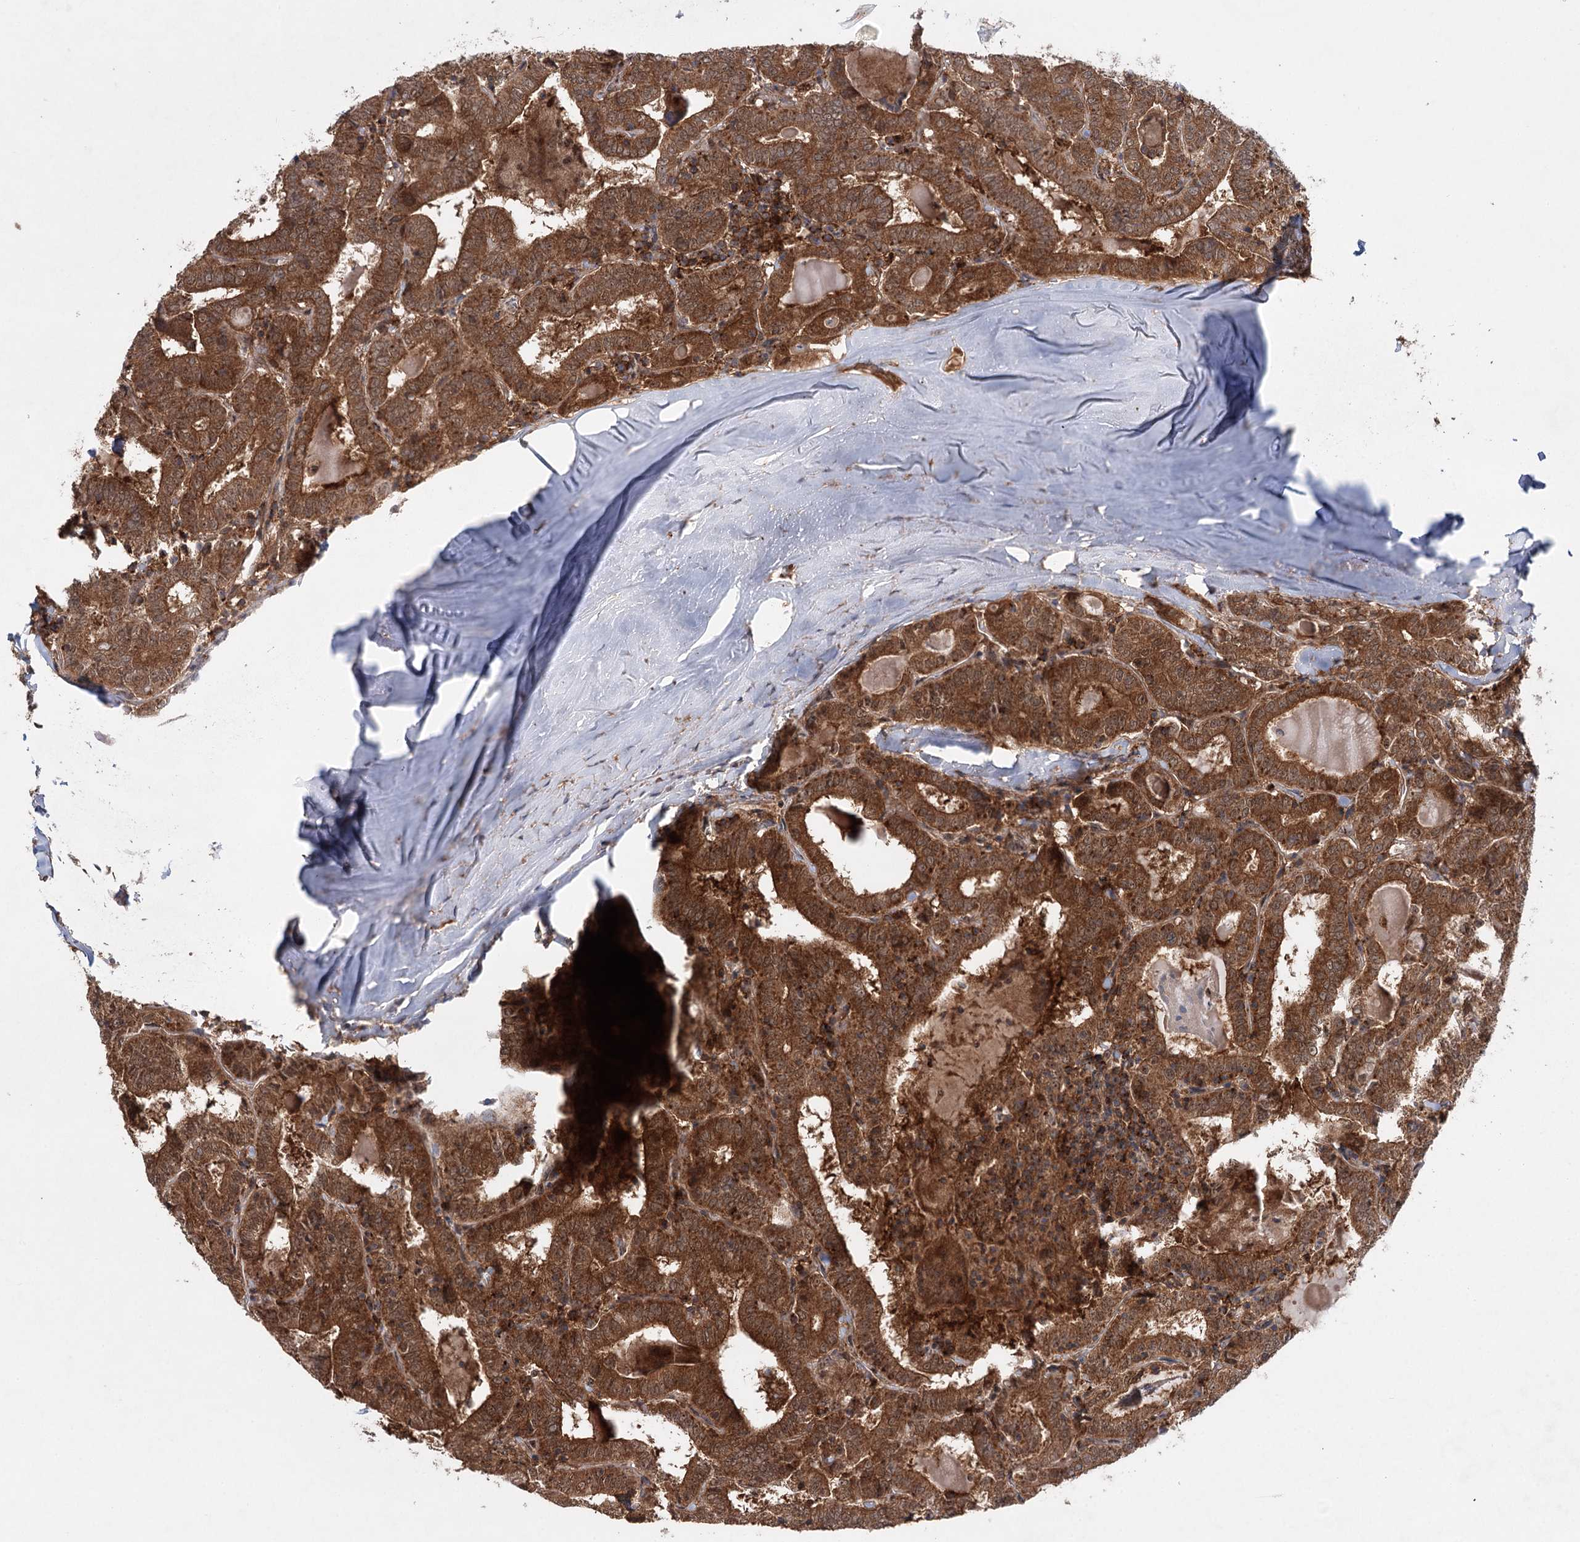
{"staining": {"intensity": "strong", "quantity": ">75%", "location": "cytoplasmic/membranous"}, "tissue": "thyroid cancer", "cell_type": "Tumor cells", "image_type": "cancer", "snomed": [{"axis": "morphology", "description": "Papillary adenocarcinoma, NOS"}, {"axis": "topography", "description": "Thyroid gland"}], "caption": "Immunohistochemical staining of human thyroid papillary adenocarcinoma reveals high levels of strong cytoplasmic/membranous protein expression in approximately >75% of tumor cells. (DAB (3,3'-diaminobenzidine) IHC, brown staining for protein, blue staining for nuclei).", "gene": "C12orf4", "patient": {"sex": "female", "age": 72}}